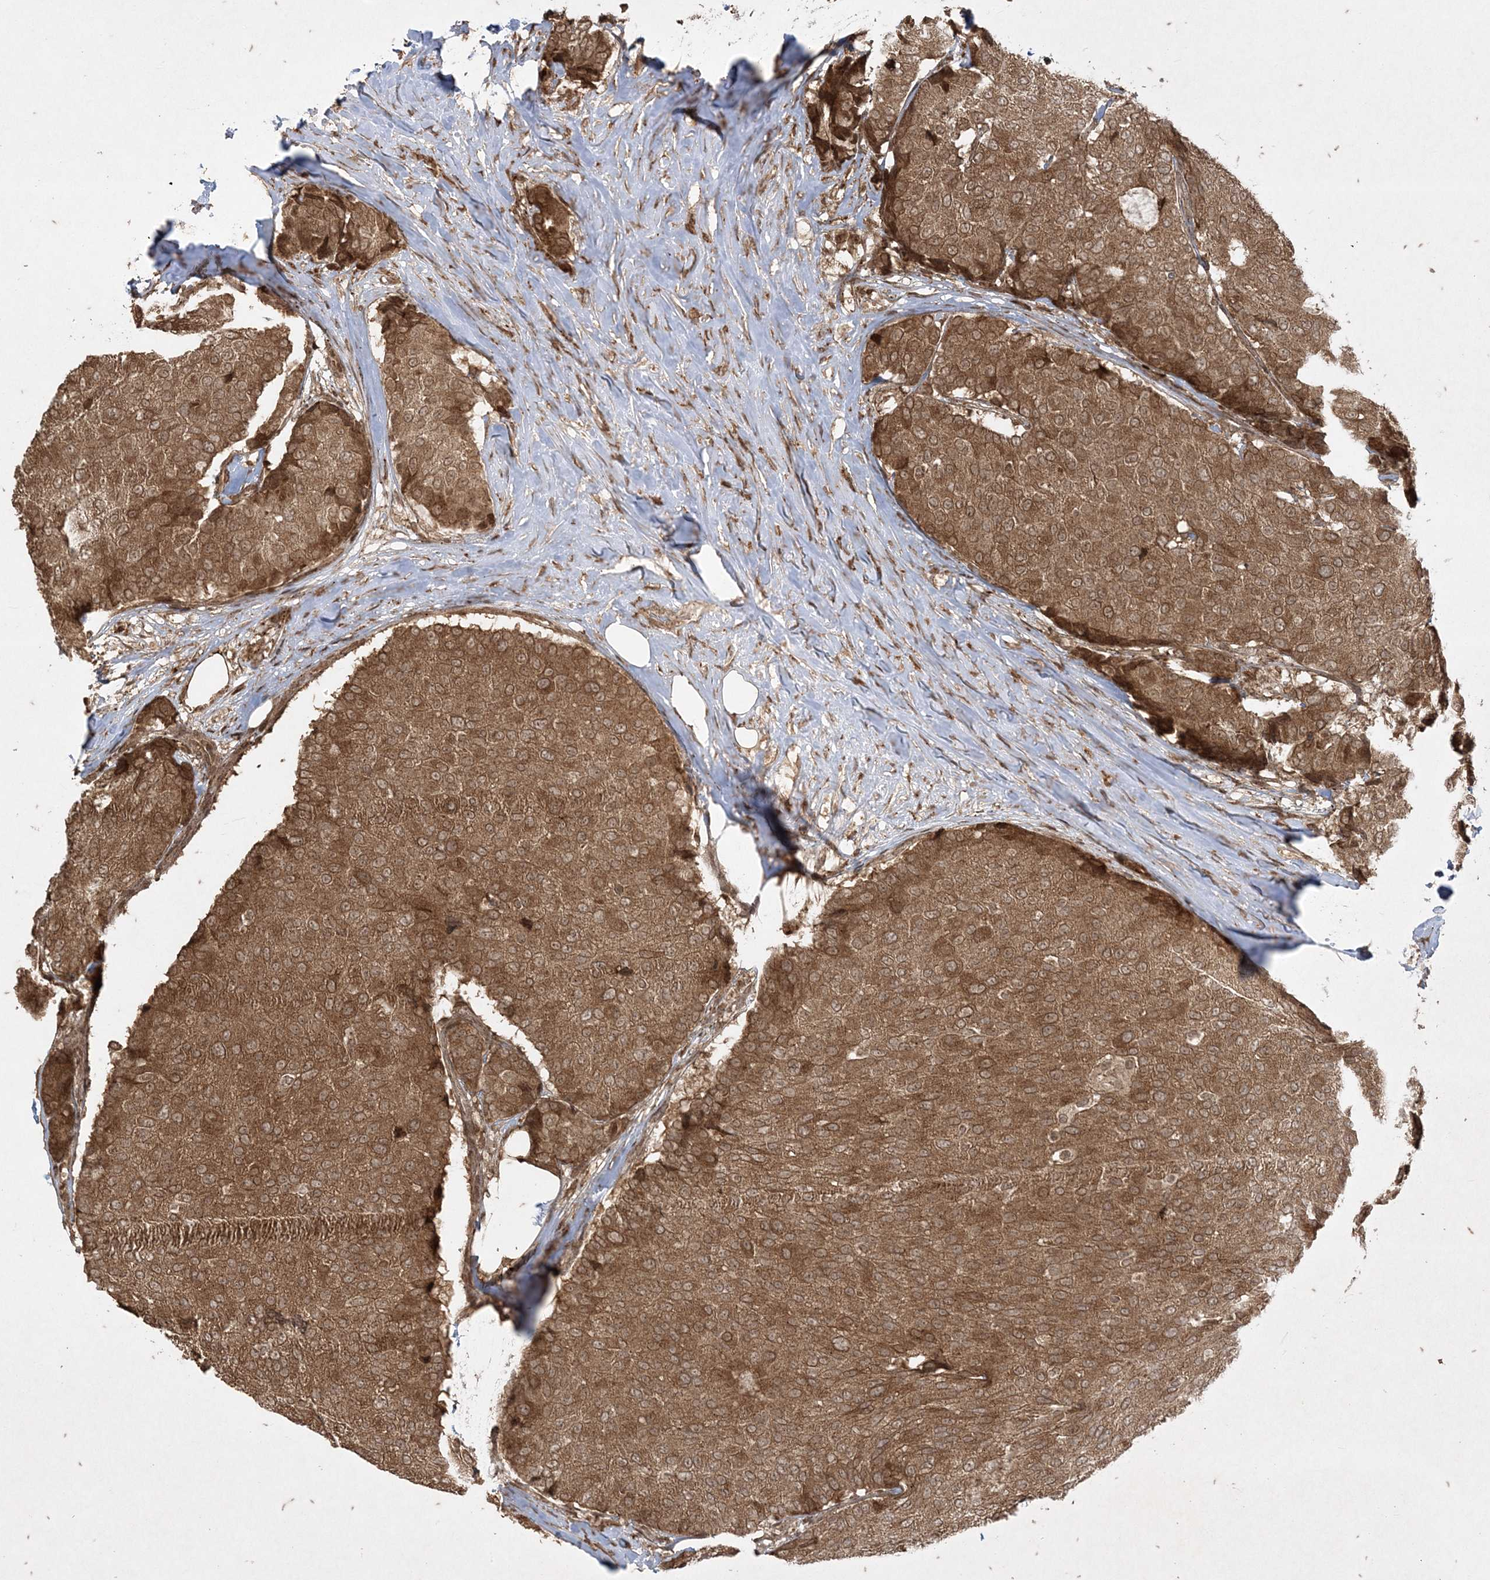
{"staining": {"intensity": "moderate", "quantity": ">75%", "location": "cytoplasmic/membranous"}, "tissue": "breast cancer", "cell_type": "Tumor cells", "image_type": "cancer", "snomed": [{"axis": "morphology", "description": "Duct carcinoma"}, {"axis": "topography", "description": "Breast"}], "caption": "Immunohistochemical staining of breast cancer displays moderate cytoplasmic/membranous protein positivity in about >75% of tumor cells.", "gene": "RRAS", "patient": {"sex": "female", "age": 75}}